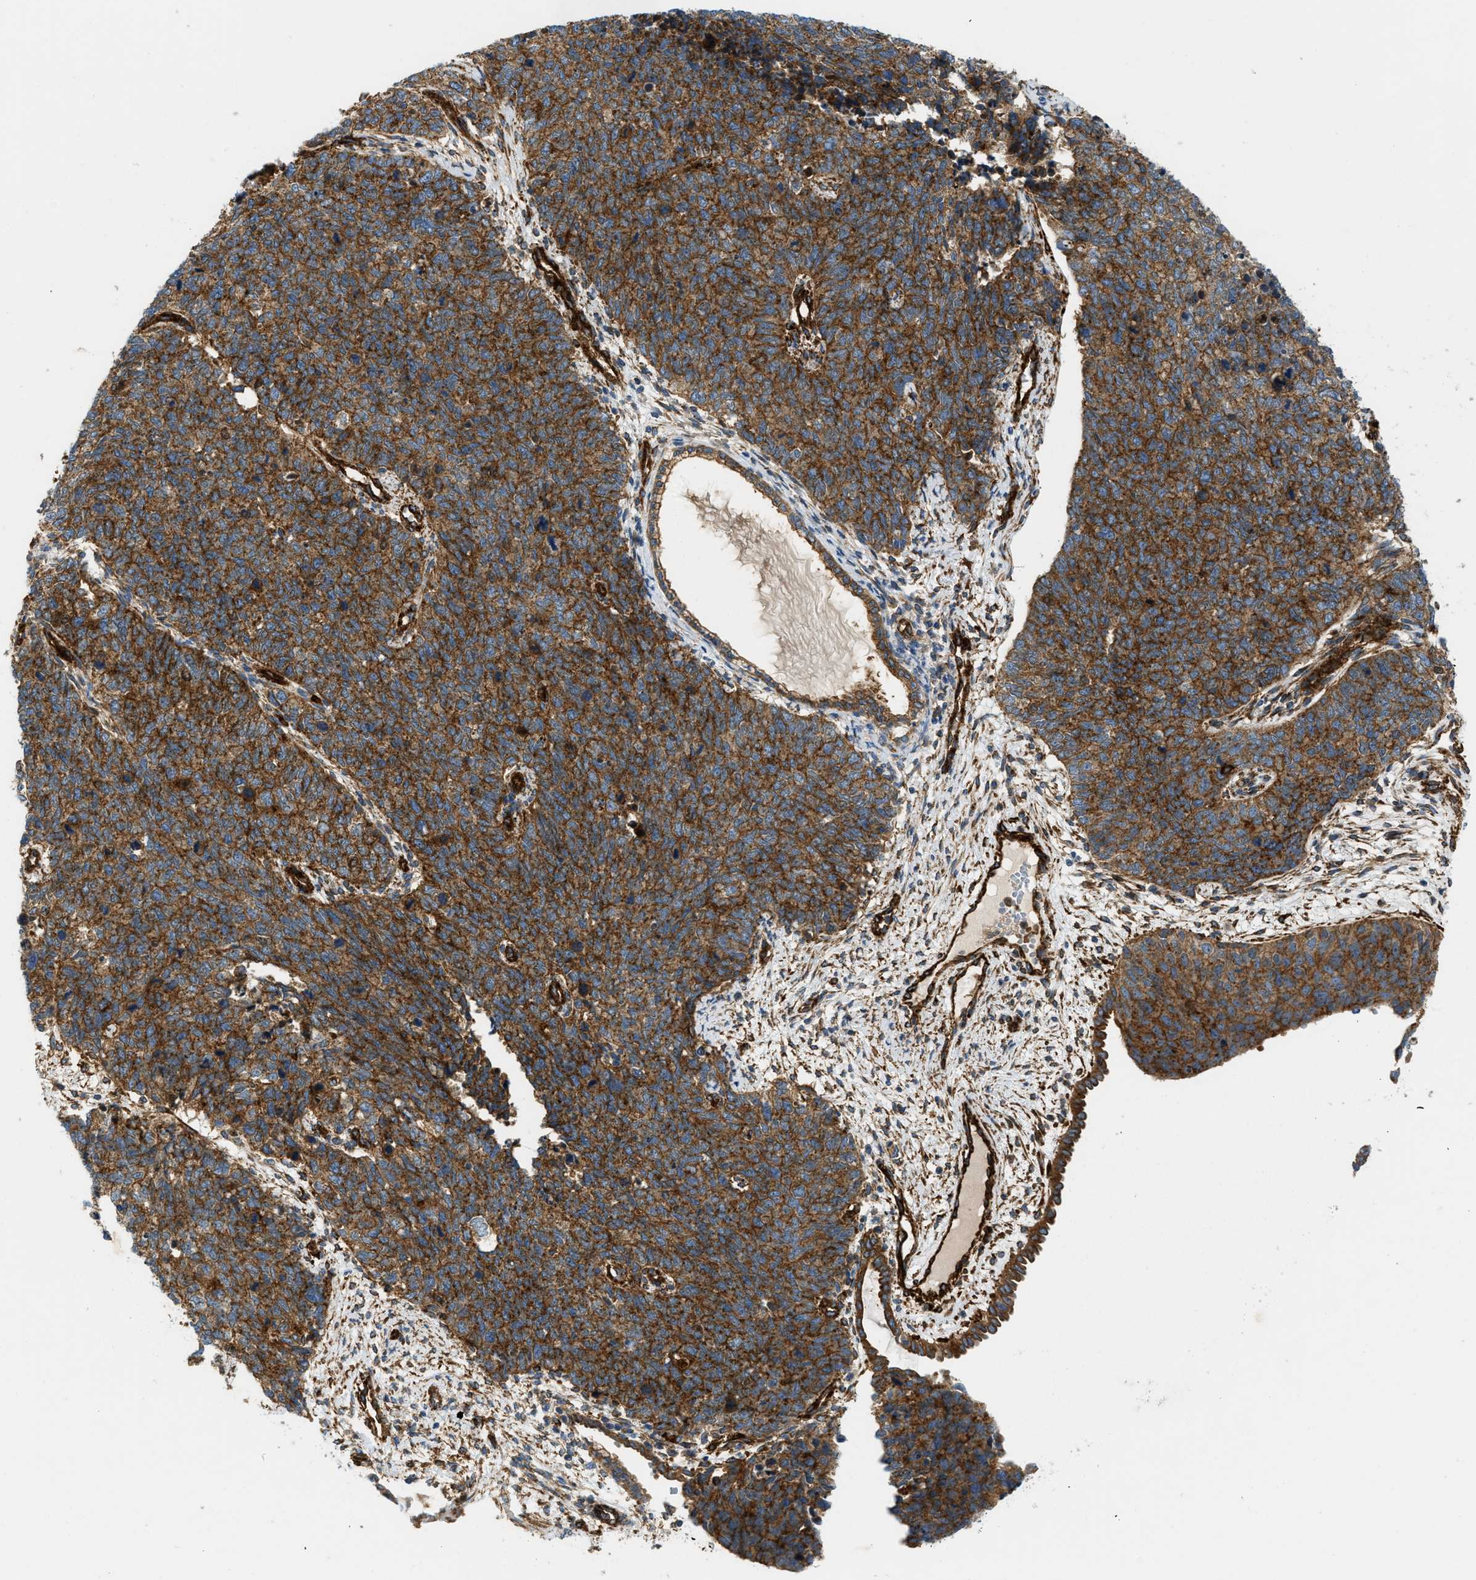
{"staining": {"intensity": "strong", "quantity": ">75%", "location": "cytoplasmic/membranous"}, "tissue": "cervical cancer", "cell_type": "Tumor cells", "image_type": "cancer", "snomed": [{"axis": "morphology", "description": "Squamous cell carcinoma, NOS"}, {"axis": "topography", "description": "Cervix"}], "caption": "Brown immunohistochemical staining in cervical squamous cell carcinoma displays strong cytoplasmic/membranous staining in about >75% of tumor cells.", "gene": "HIP1", "patient": {"sex": "female", "age": 63}}